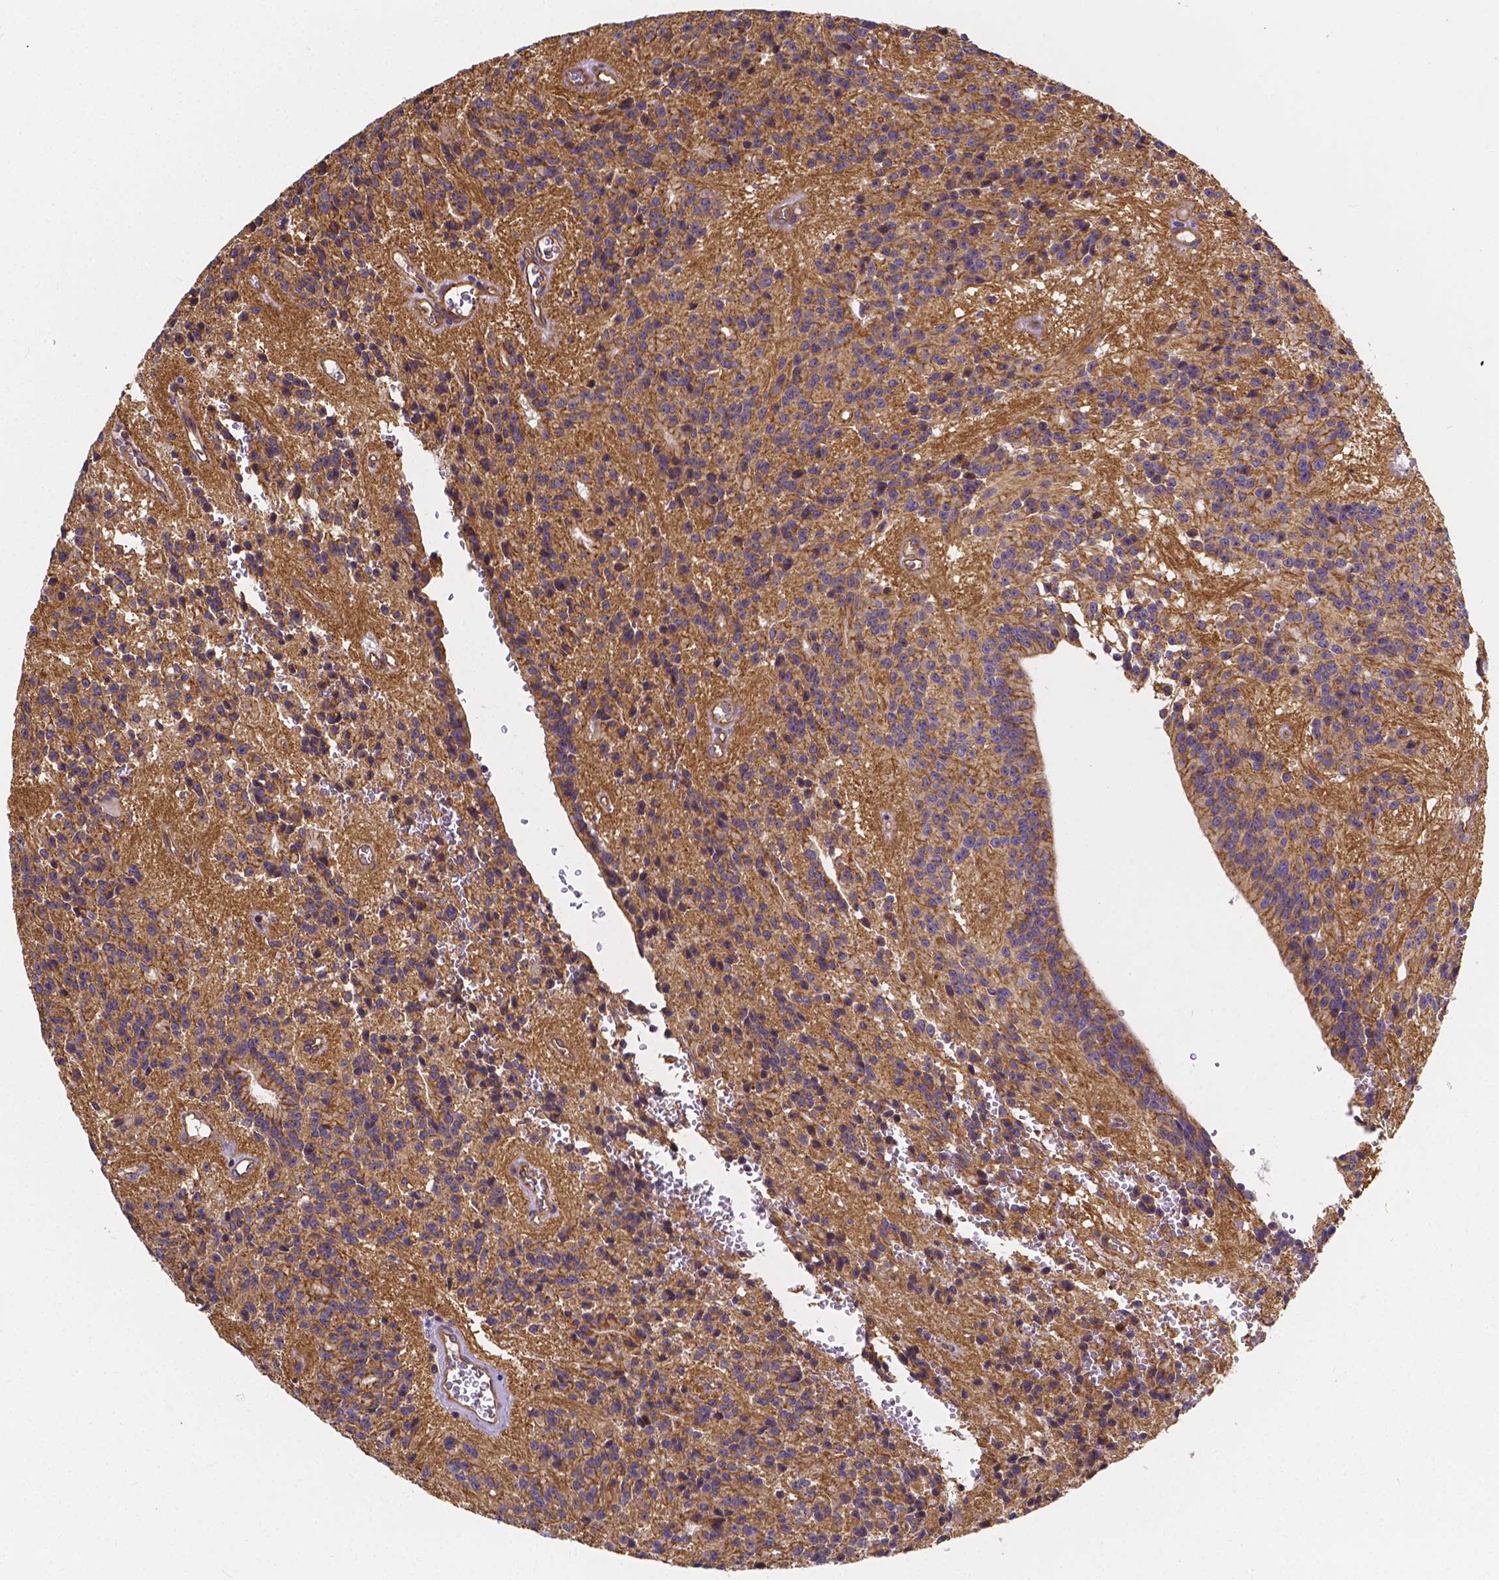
{"staining": {"intensity": "strong", "quantity": ">75%", "location": "cytoplasmic/membranous"}, "tissue": "glioma", "cell_type": "Tumor cells", "image_type": "cancer", "snomed": [{"axis": "morphology", "description": "Glioma, malignant, Low grade"}, {"axis": "topography", "description": "Brain"}], "caption": "Immunohistochemical staining of malignant glioma (low-grade) shows strong cytoplasmic/membranous protein expression in about >75% of tumor cells. (DAB (3,3'-diaminobenzidine) IHC with brightfield microscopy, high magnification).", "gene": "CLINT1", "patient": {"sex": "male", "age": 31}}